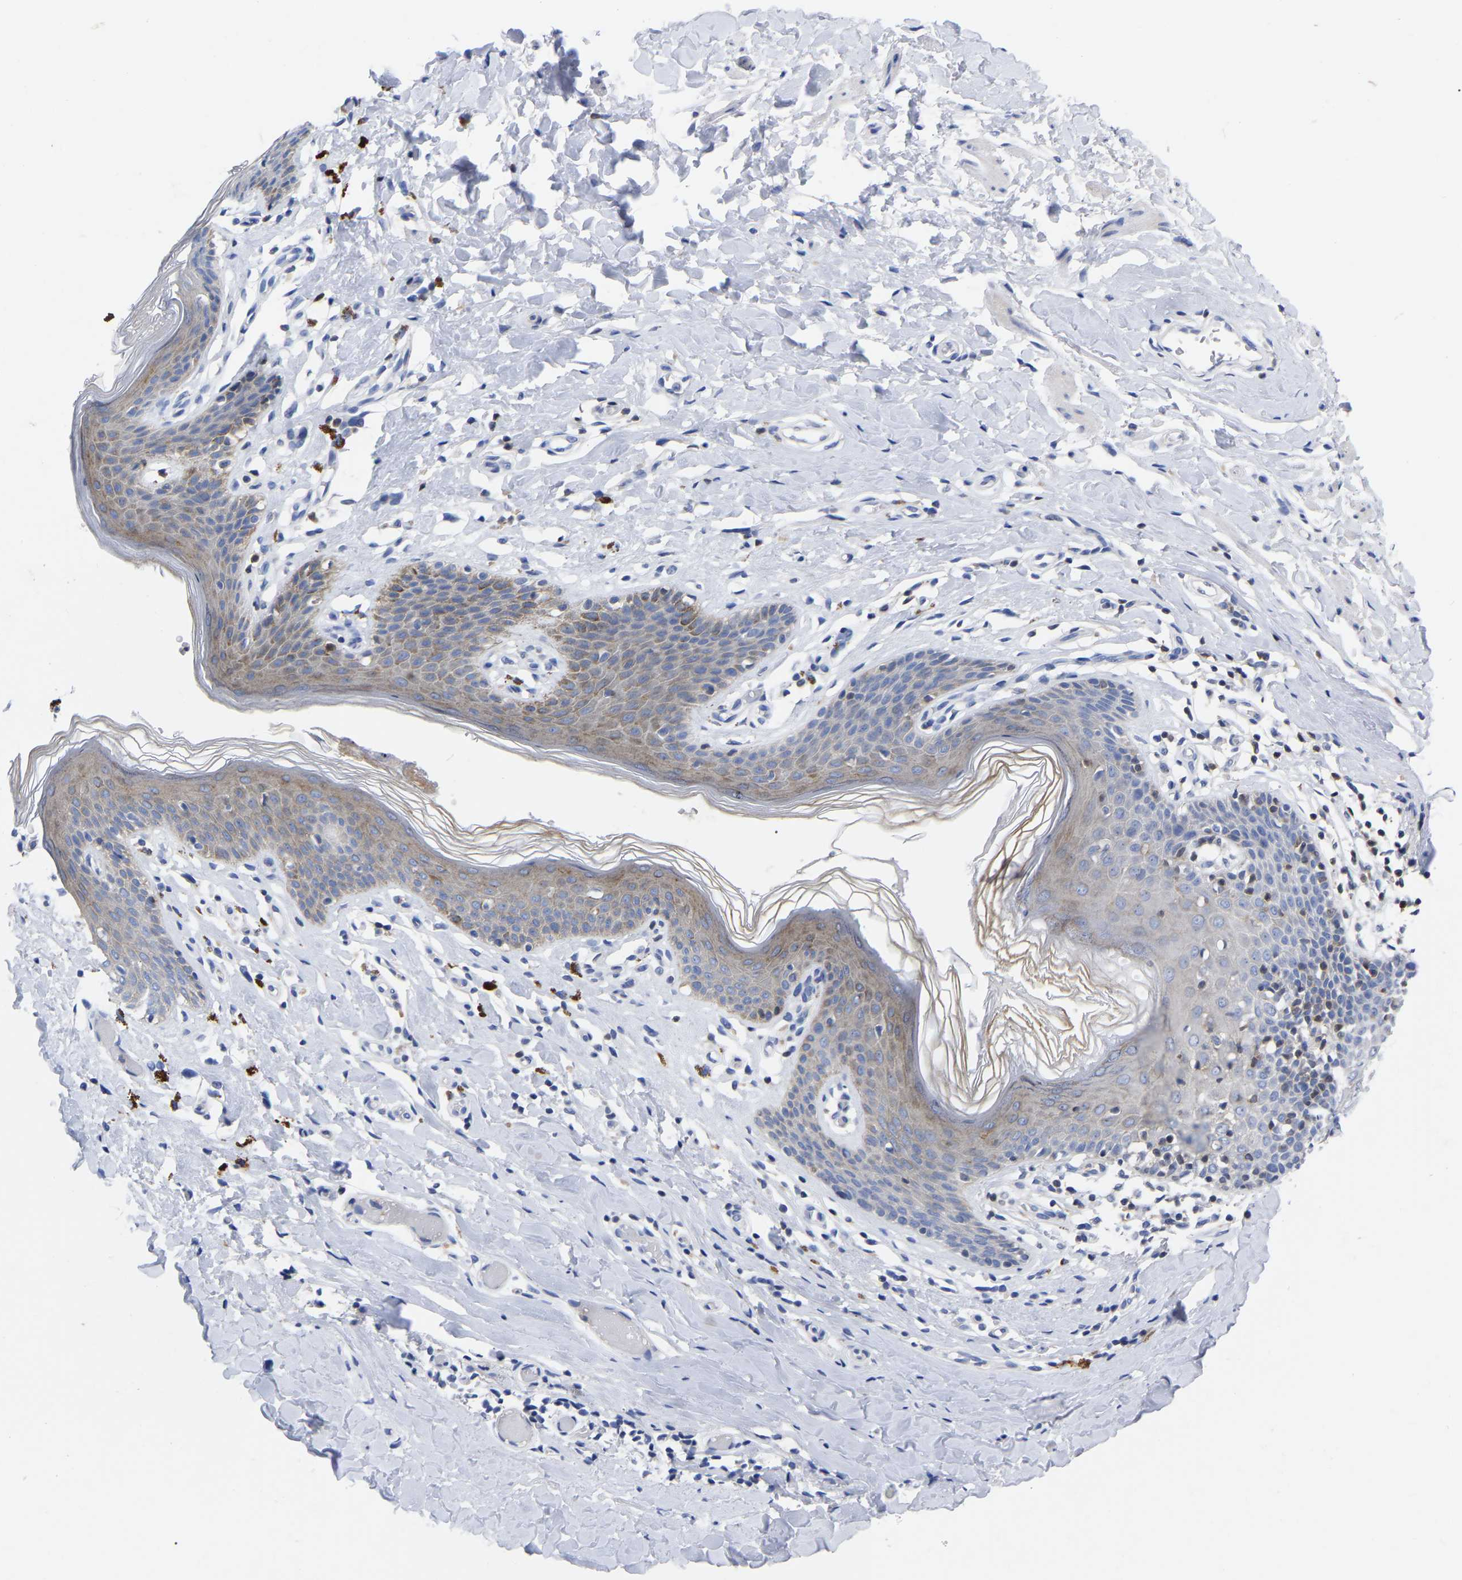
{"staining": {"intensity": "weak", "quantity": "<25%", "location": "cytoplasmic/membranous"}, "tissue": "skin", "cell_type": "Epidermal cells", "image_type": "normal", "snomed": [{"axis": "morphology", "description": "Normal tissue, NOS"}, {"axis": "topography", "description": "Vulva"}], "caption": "This histopathology image is of unremarkable skin stained with IHC to label a protein in brown with the nuclei are counter-stained blue. There is no expression in epidermal cells.", "gene": "PTPN7", "patient": {"sex": "female", "age": 66}}